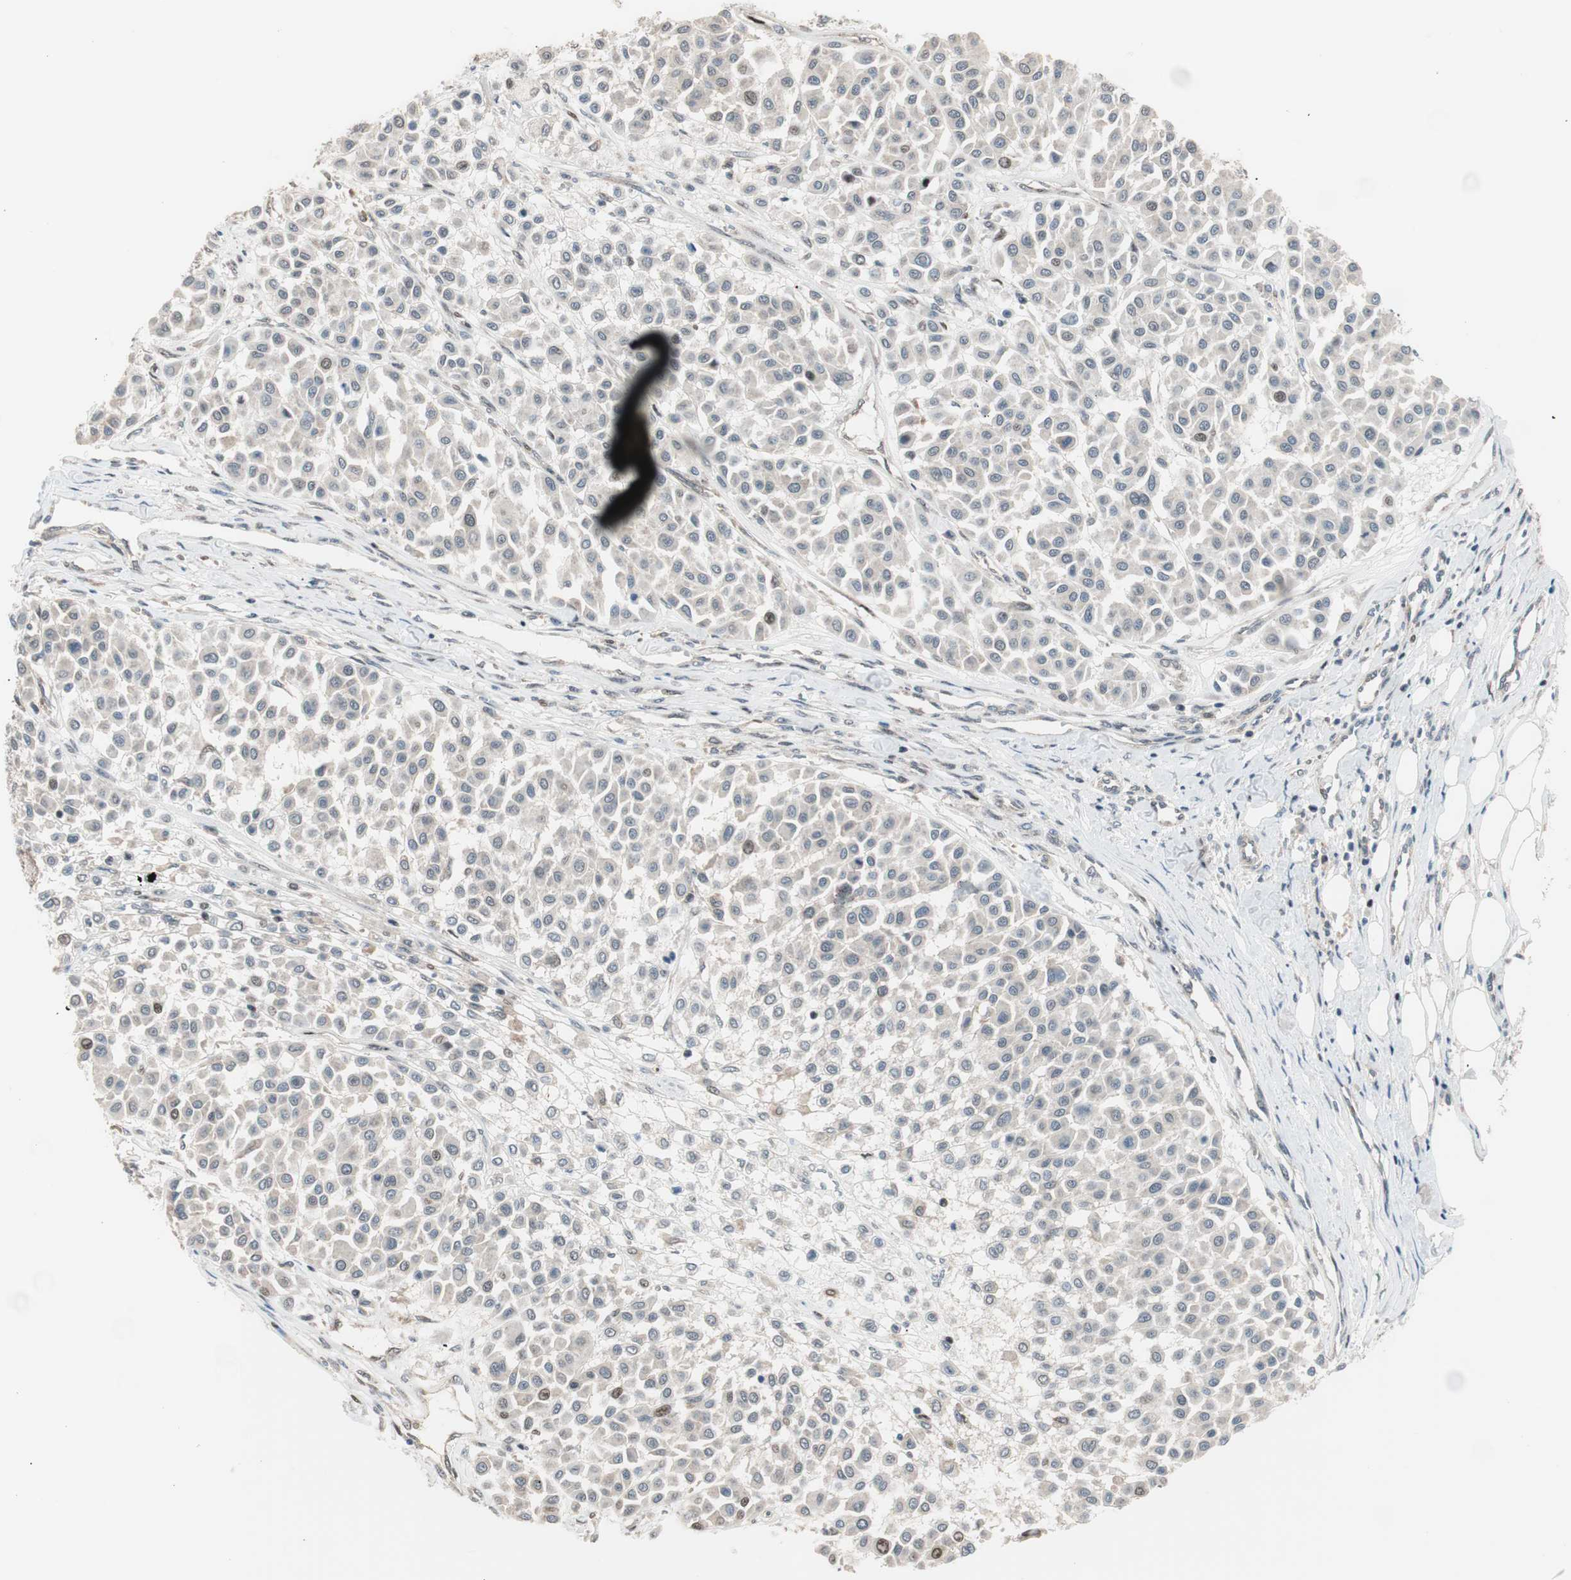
{"staining": {"intensity": "negative", "quantity": "none", "location": "none"}, "tissue": "melanoma", "cell_type": "Tumor cells", "image_type": "cancer", "snomed": [{"axis": "morphology", "description": "Malignant melanoma, Metastatic site"}, {"axis": "topography", "description": "Soft tissue"}], "caption": "Immunohistochemical staining of human melanoma displays no significant expression in tumor cells. Brightfield microscopy of IHC stained with DAB (3,3'-diaminobenzidine) (brown) and hematoxylin (blue), captured at high magnification.", "gene": "POLH", "patient": {"sex": "male", "age": 41}}